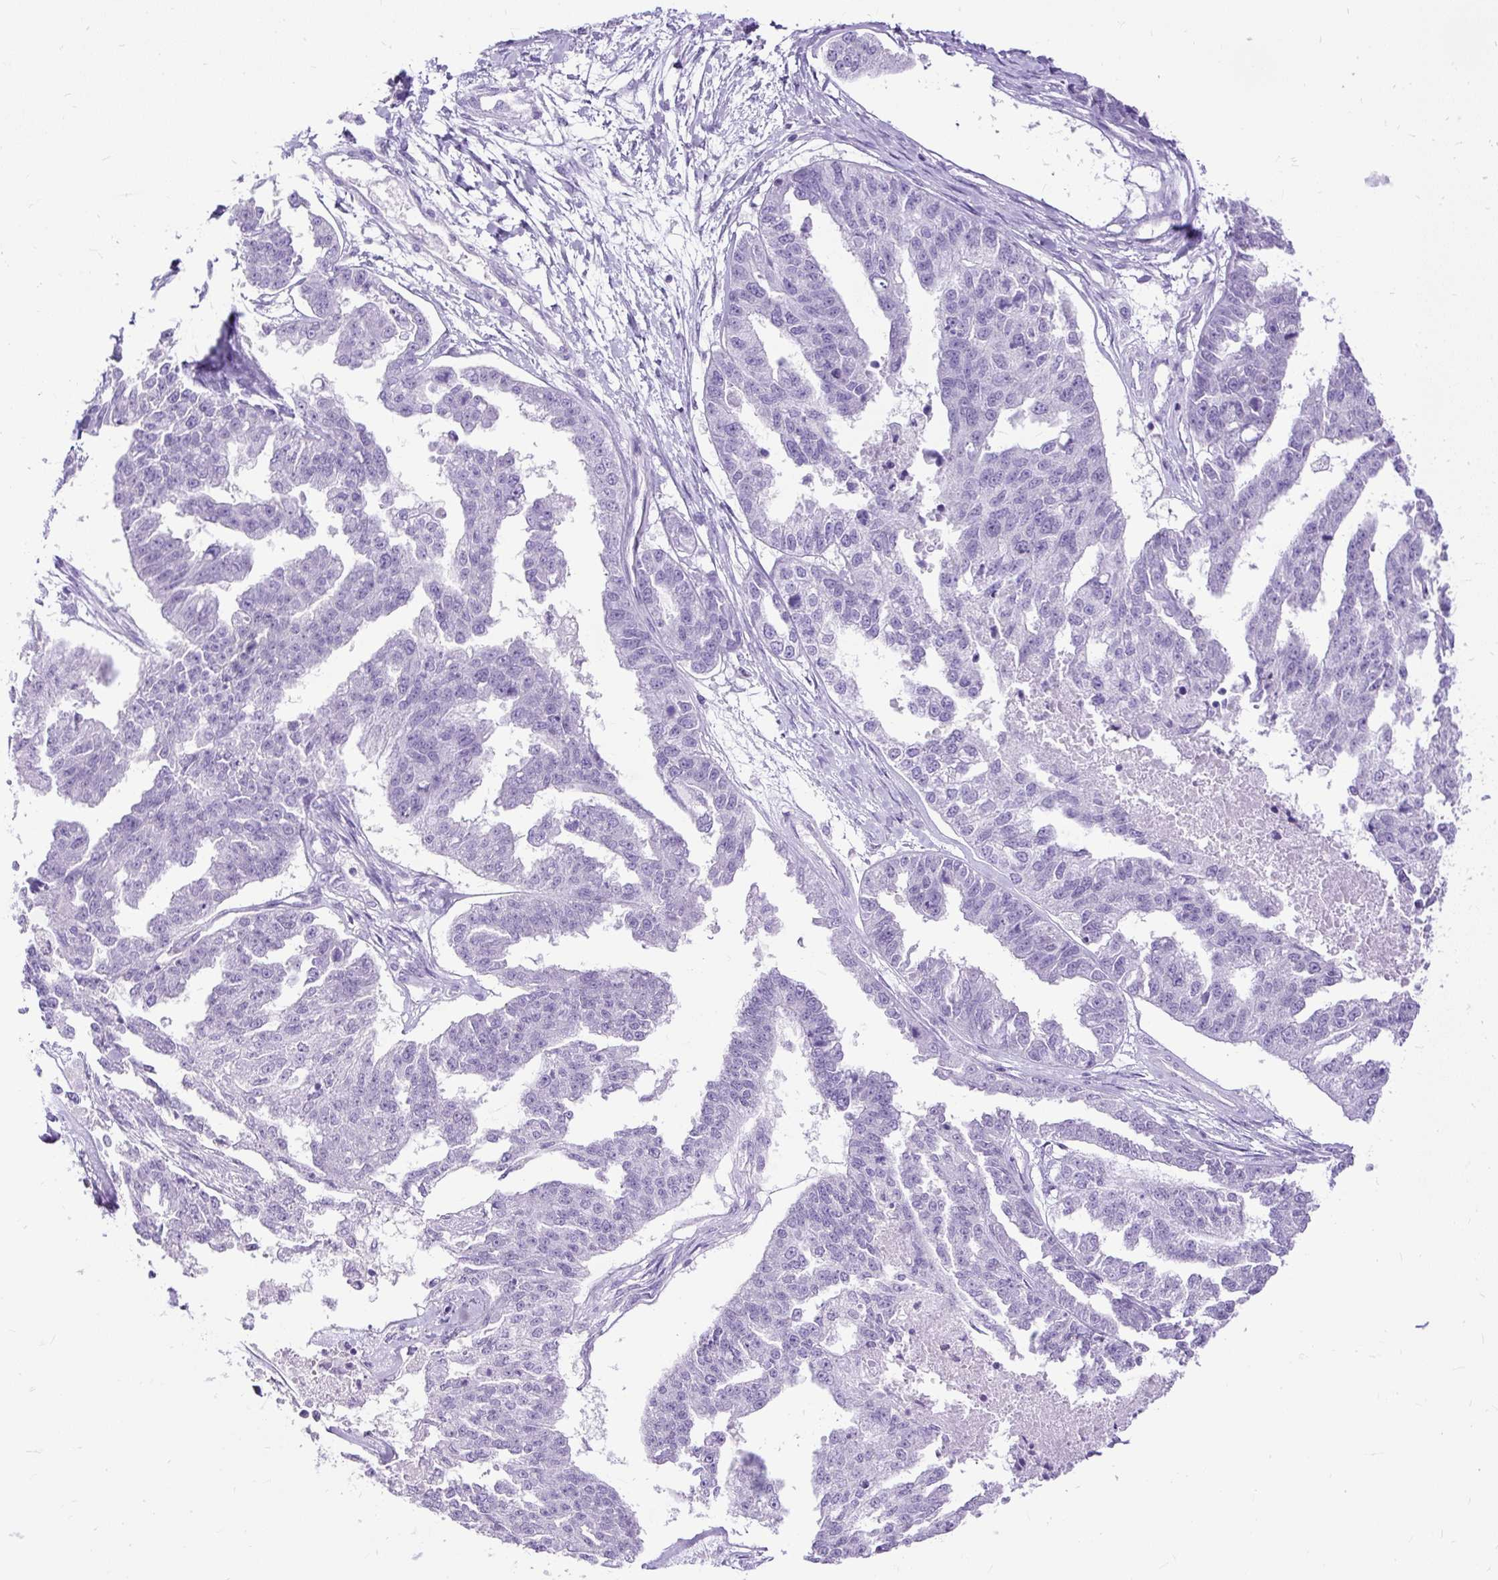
{"staining": {"intensity": "negative", "quantity": "none", "location": "none"}, "tissue": "ovarian cancer", "cell_type": "Tumor cells", "image_type": "cancer", "snomed": [{"axis": "morphology", "description": "Cystadenocarcinoma, serous, NOS"}, {"axis": "topography", "description": "Ovary"}], "caption": "Immunohistochemistry (IHC) micrograph of neoplastic tissue: human ovarian cancer (serous cystadenocarcinoma) stained with DAB (3,3'-diaminobenzidine) exhibits no significant protein staining in tumor cells. Nuclei are stained in blue.", "gene": "HEY1", "patient": {"sex": "female", "age": 58}}